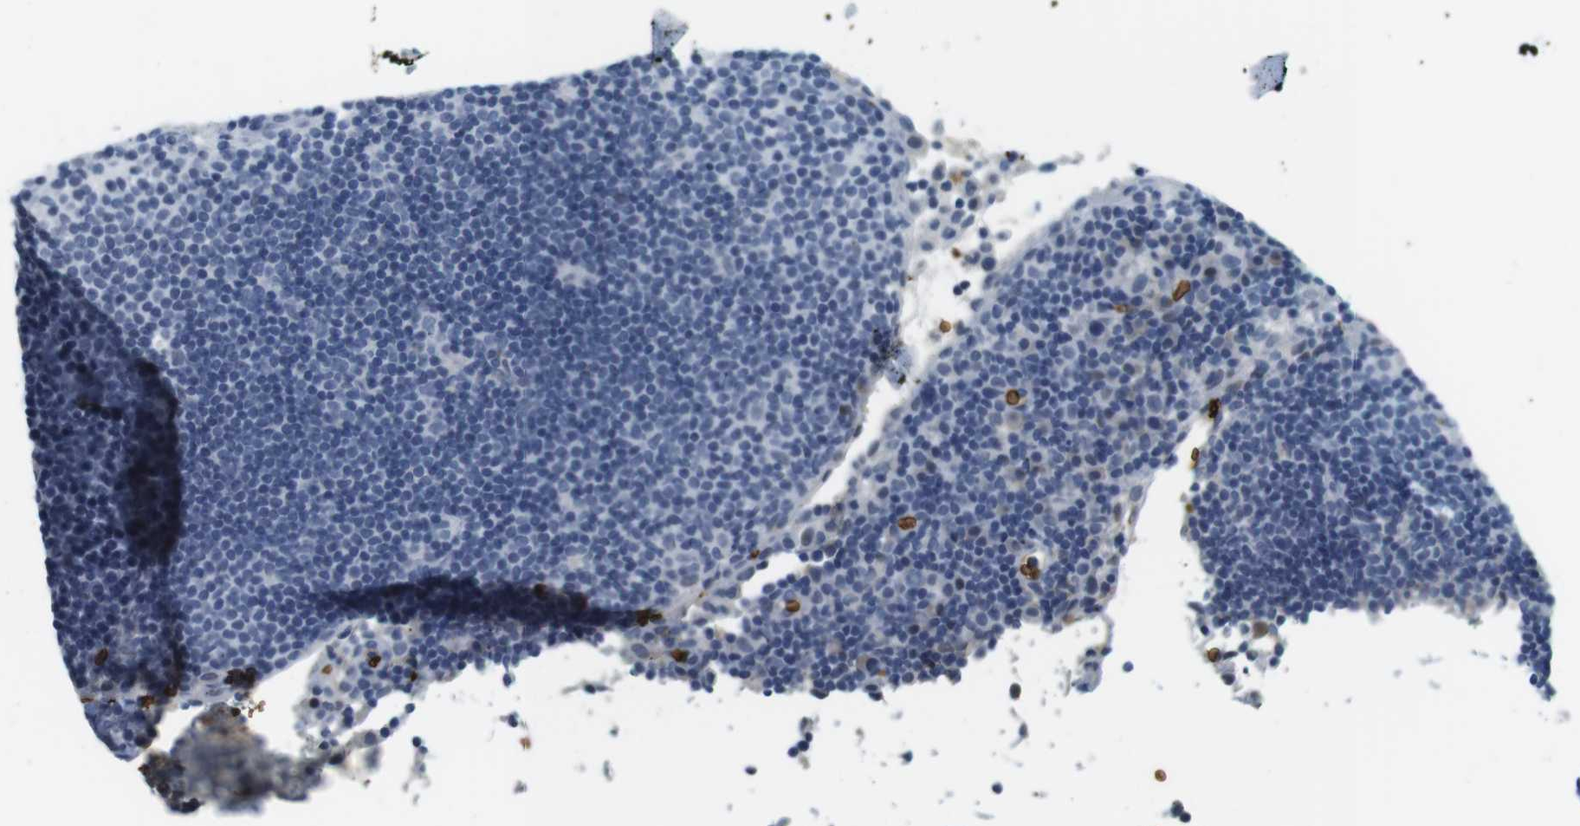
{"staining": {"intensity": "negative", "quantity": "none", "location": "none"}, "tissue": "lymph node", "cell_type": "Germinal center cells", "image_type": "normal", "snomed": [{"axis": "morphology", "description": "Normal tissue, NOS"}, {"axis": "topography", "description": "Lymph node"}], "caption": "High power microscopy histopathology image of an immunohistochemistry (IHC) photomicrograph of unremarkable lymph node, revealing no significant positivity in germinal center cells.", "gene": "SLC4A1", "patient": {"sex": "female", "age": 53}}